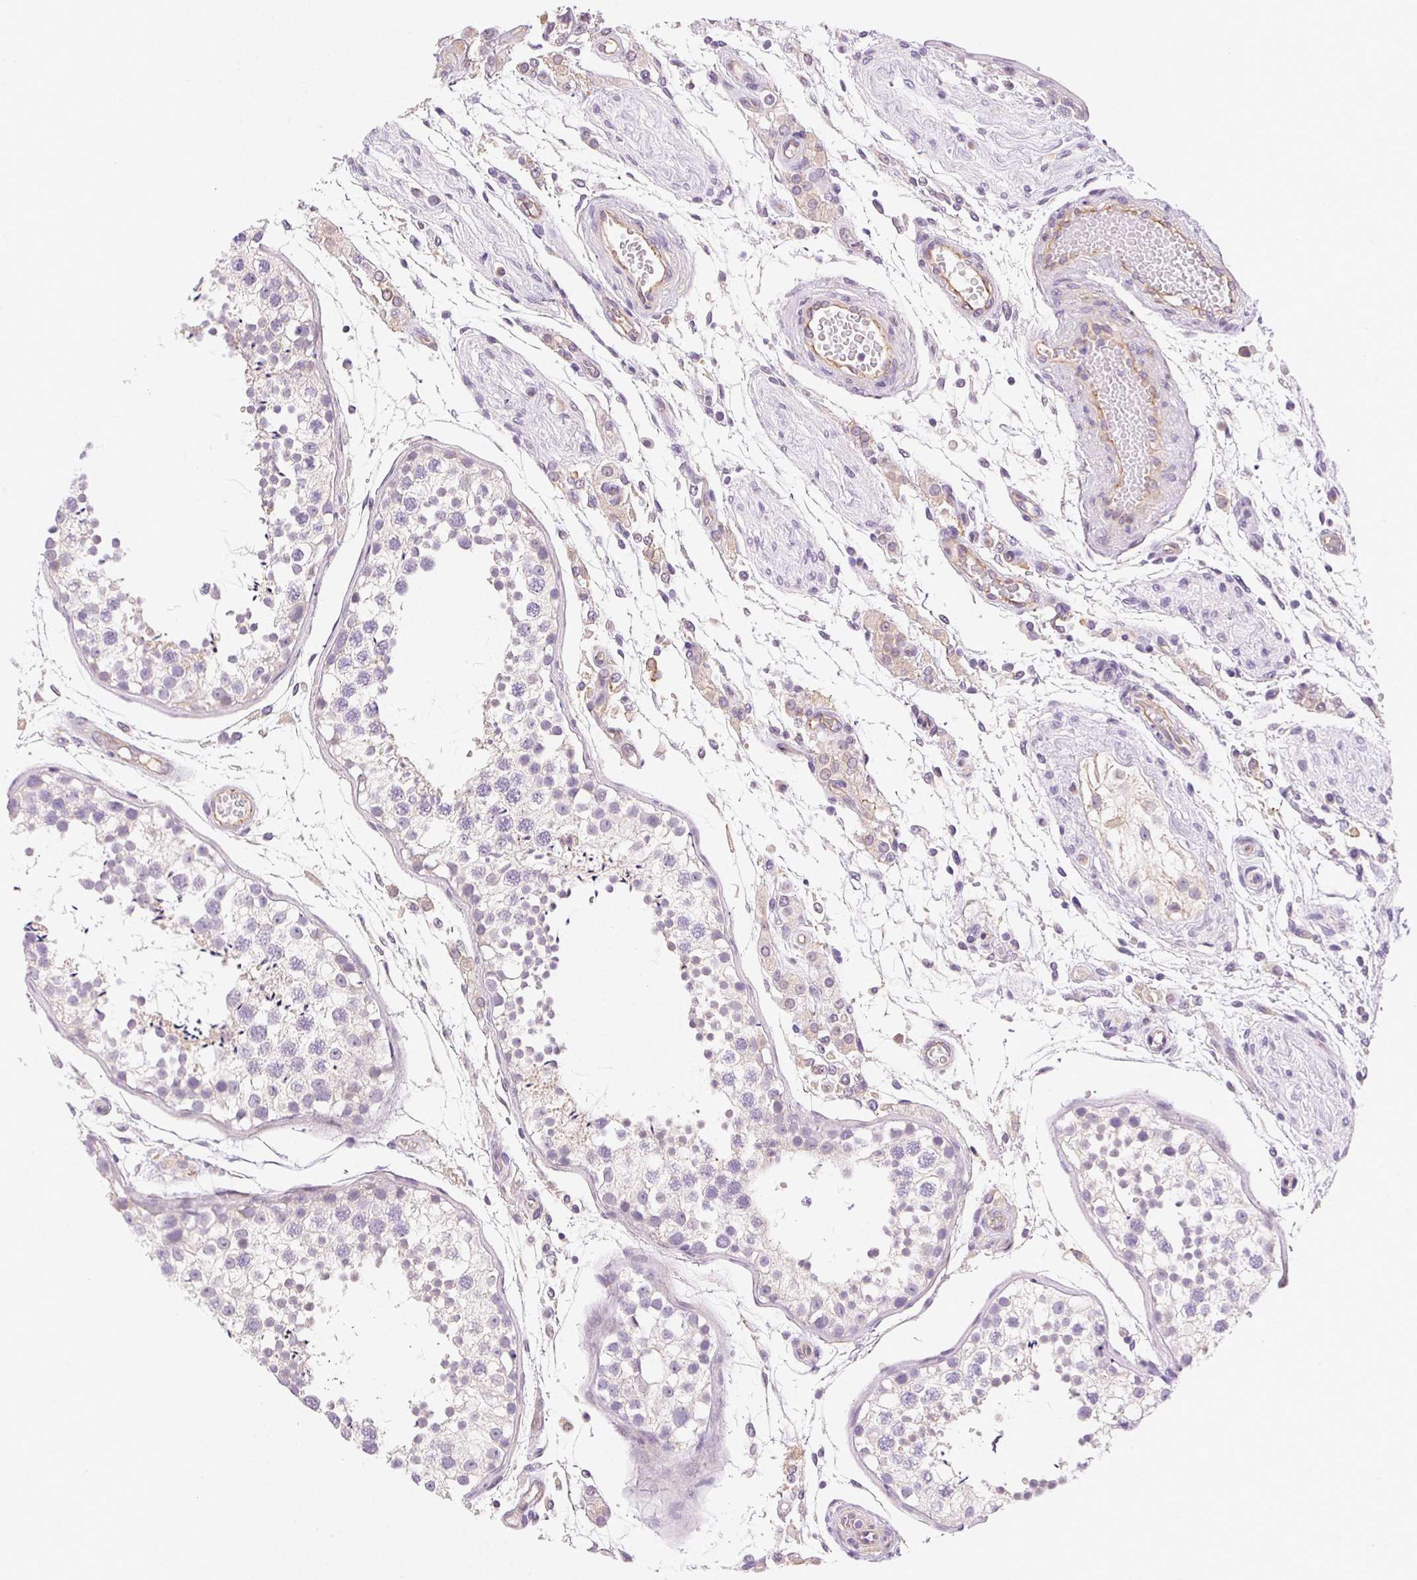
{"staining": {"intensity": "negative", "quantity": "none", "location": "none"}, "tissue": "testis", "cell_type": "Cells in seminiferous ducts", "image_type": "normal", "snomed": [{"axis": "morphology", "description": "Normal tissue, NOS"}, {"axis": "morphology", "description": "Seminoma, NOS"}, {"axis": "topography", "description": "Testis"}], "caption": "IHC of benign human testis exhibits no positivity in cells in seminiferous ducts.", "gene": "CSN1S1", "patient": {"sex": "male", "age": 29}}